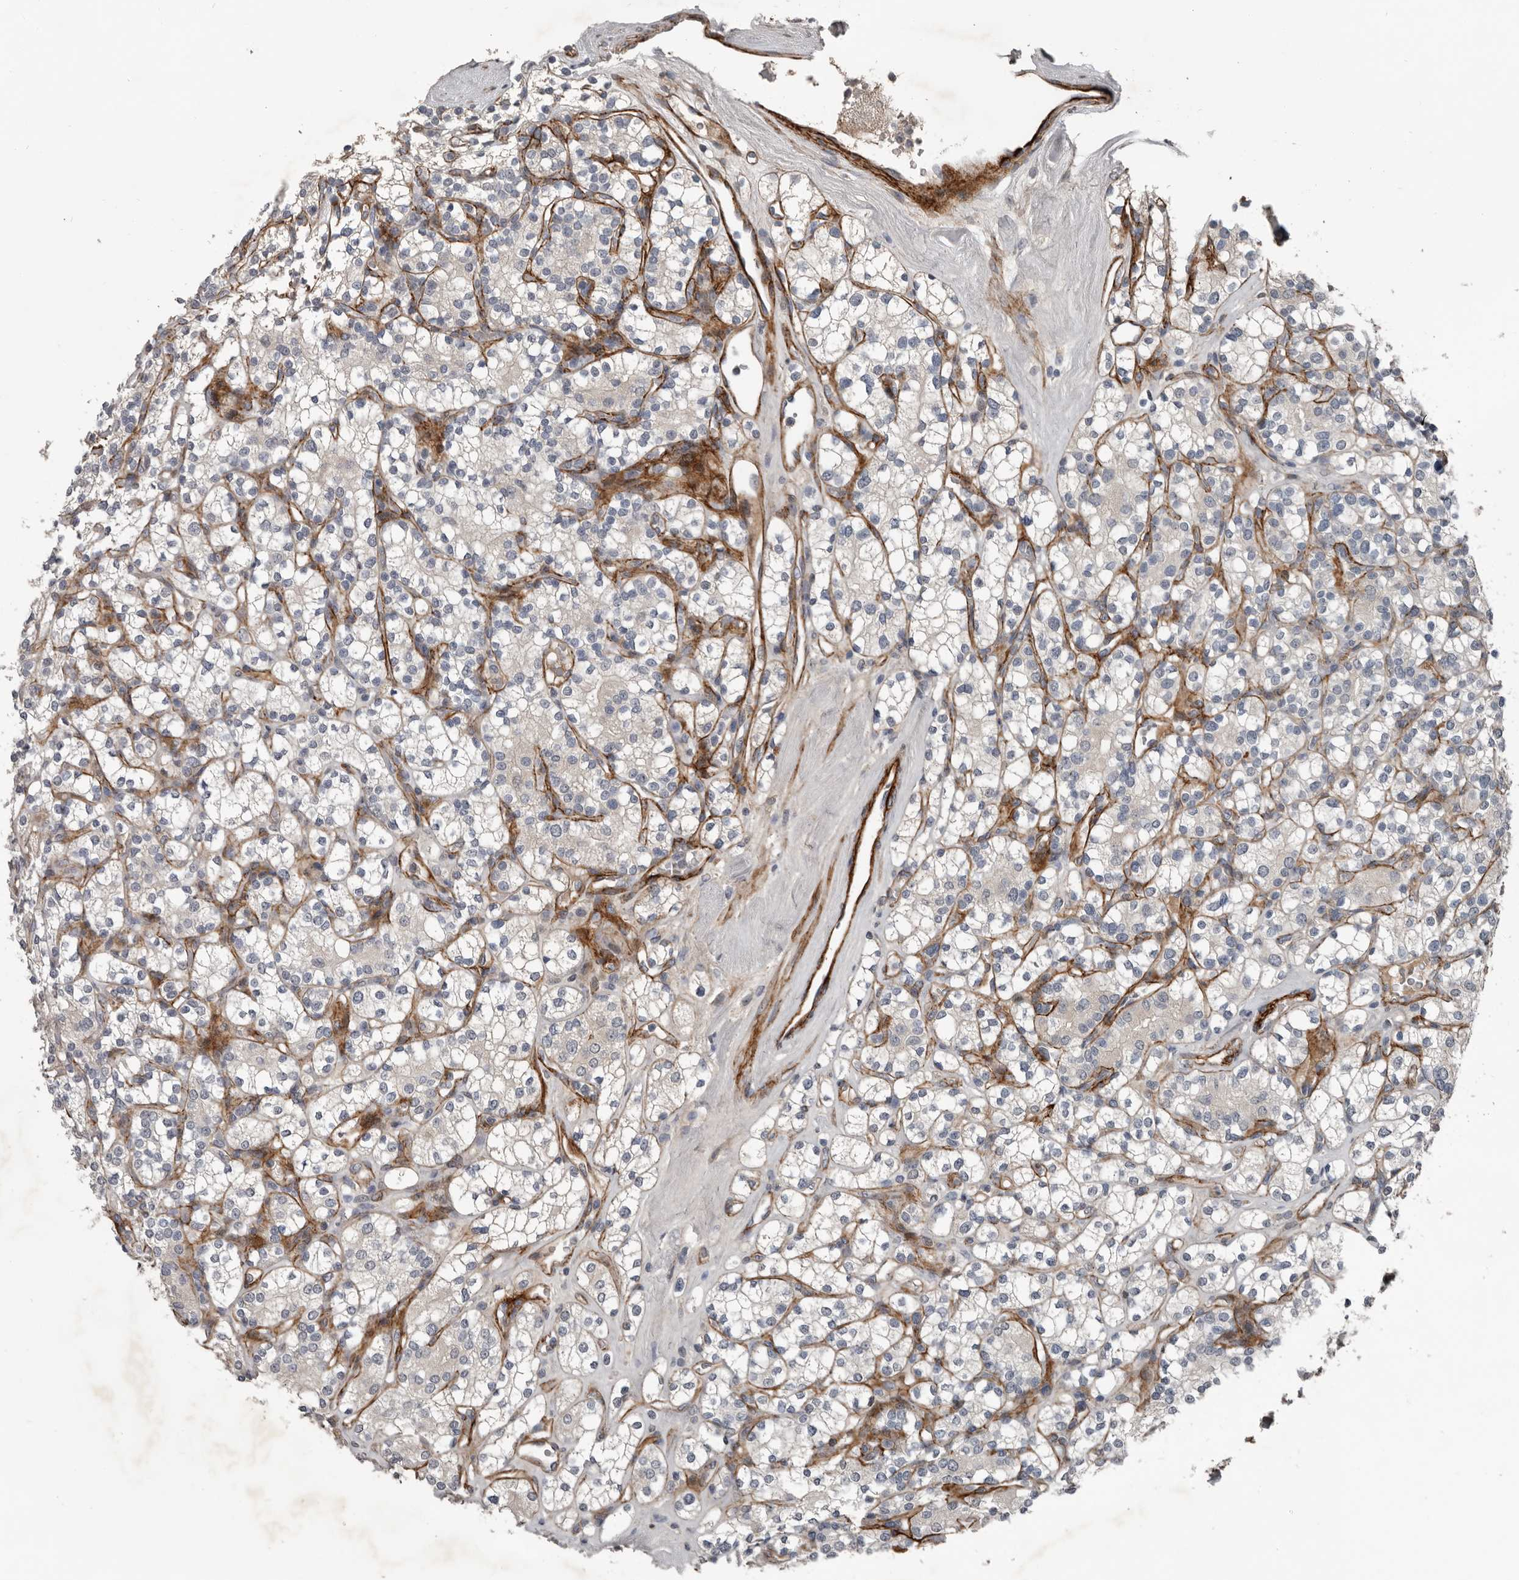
{"staining": {"intensity": "negative", "quantity": "none", "location": "none"}, "tissue": "renal cancer", "cell_type": "Tumor cells", "image_type": "cancer", "snomed": [{"axis": "morphology", "description": "Adenocarcinoma, NOS"}, {"axis": "topography", "description": "Kidney"}], "caption": "A photomicrograph of adenocarcinoma (renal) stained for a protein displays no brown staining in tumor cells.", "gene": "C1orf216", "patient": {"sex": "male", "age": 77}}